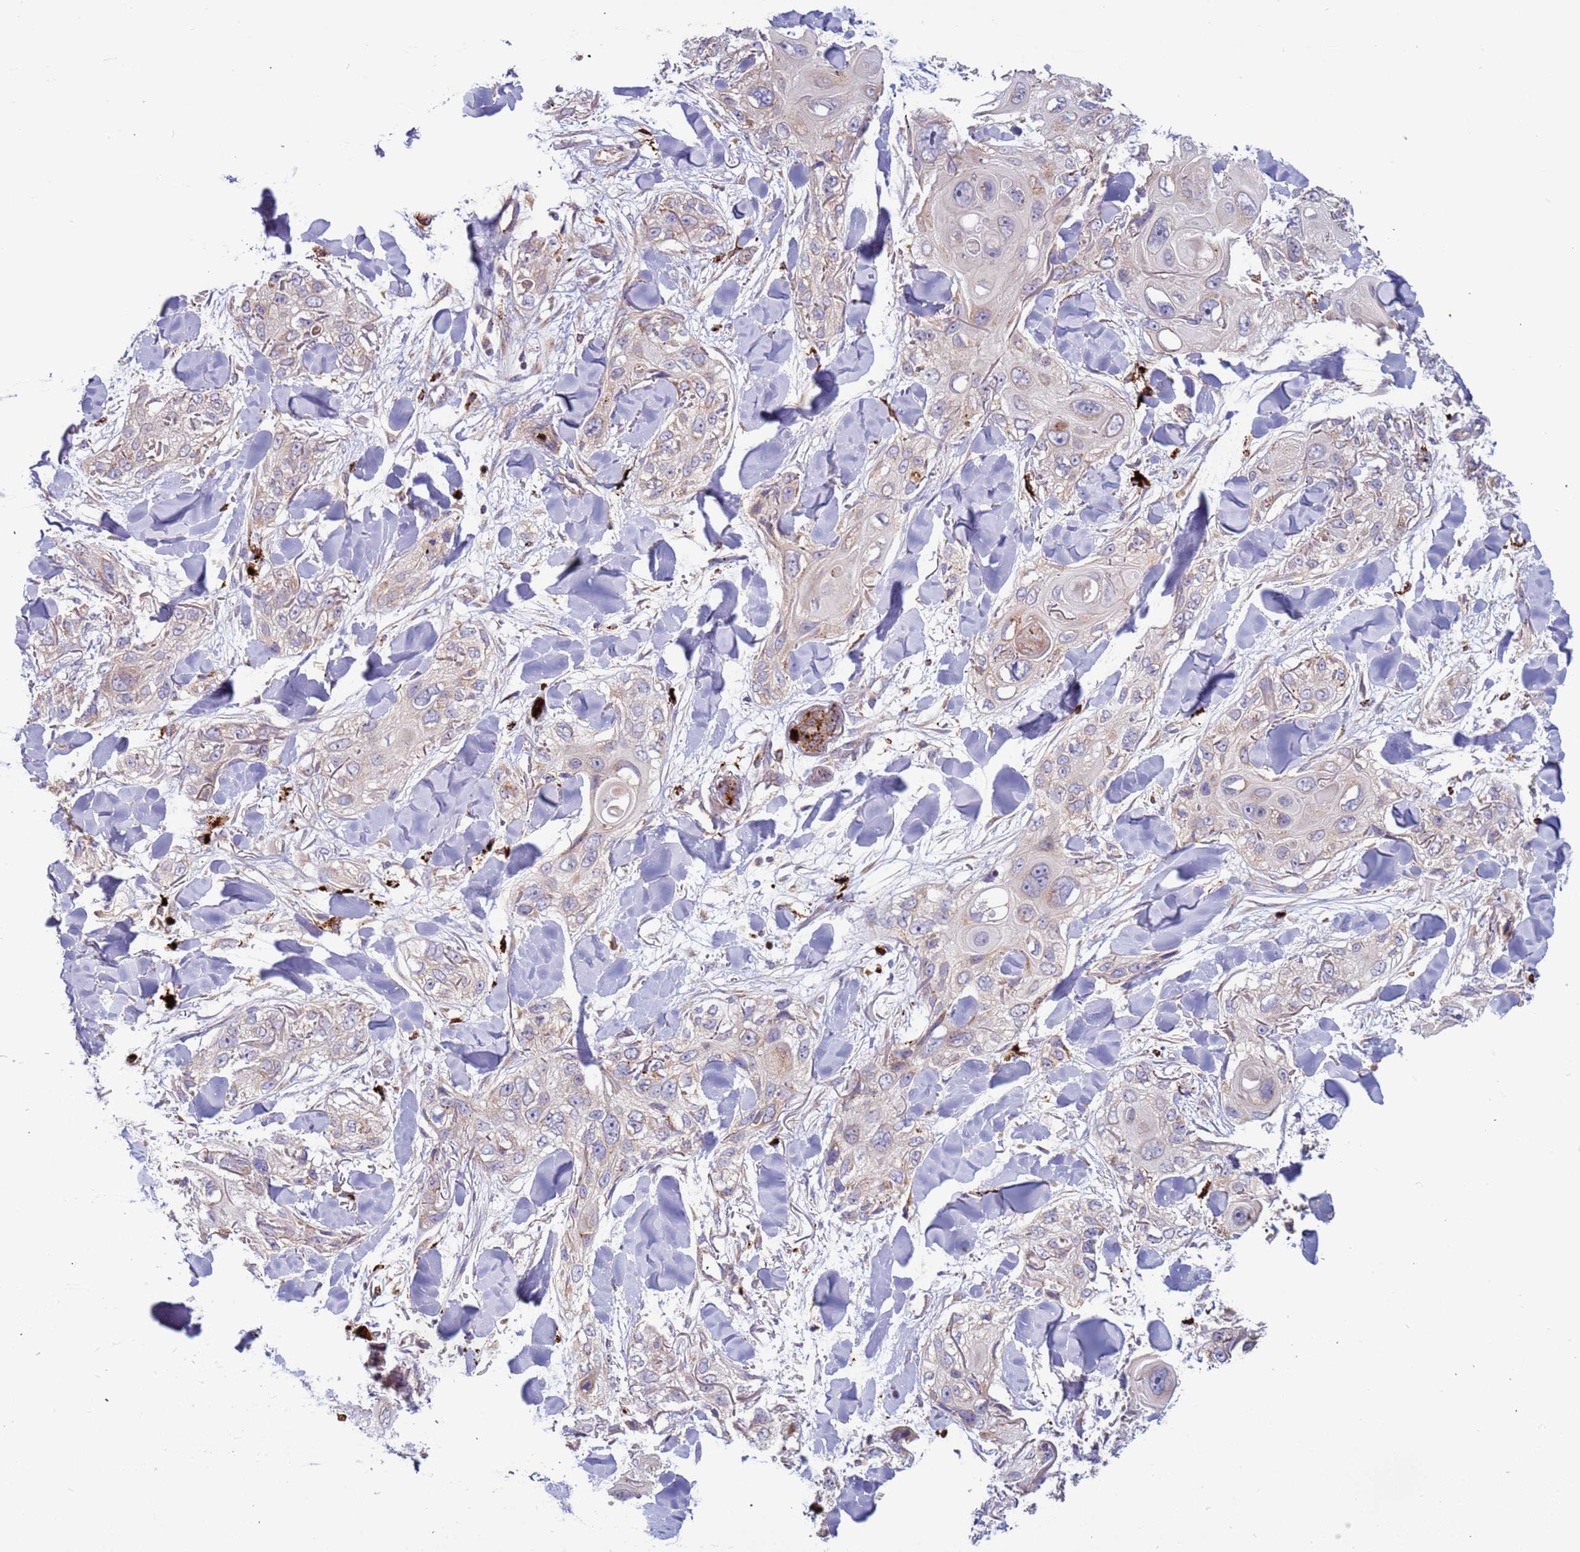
{"staining": {"intensity": "negative", "quantity": "none", "location": "none"}, "tissue": "skin cancer", "cell_type": "Tumor cells", "image_type": "cancer", "snomed": [{"axis": "morphology", "description": "Normal tissue, NOS"}, {"axis": "morphology", "description": "Squamous cell carcinoma, NOS"}, {"axis": "topography", "description": "Skin"}], "caption": "A histopathology image of human squamous cell carcinoma (skin) is negative for staining in tumor cells.", "gene": "VPS36", "patient": {"sex": "male", "age": 72}}